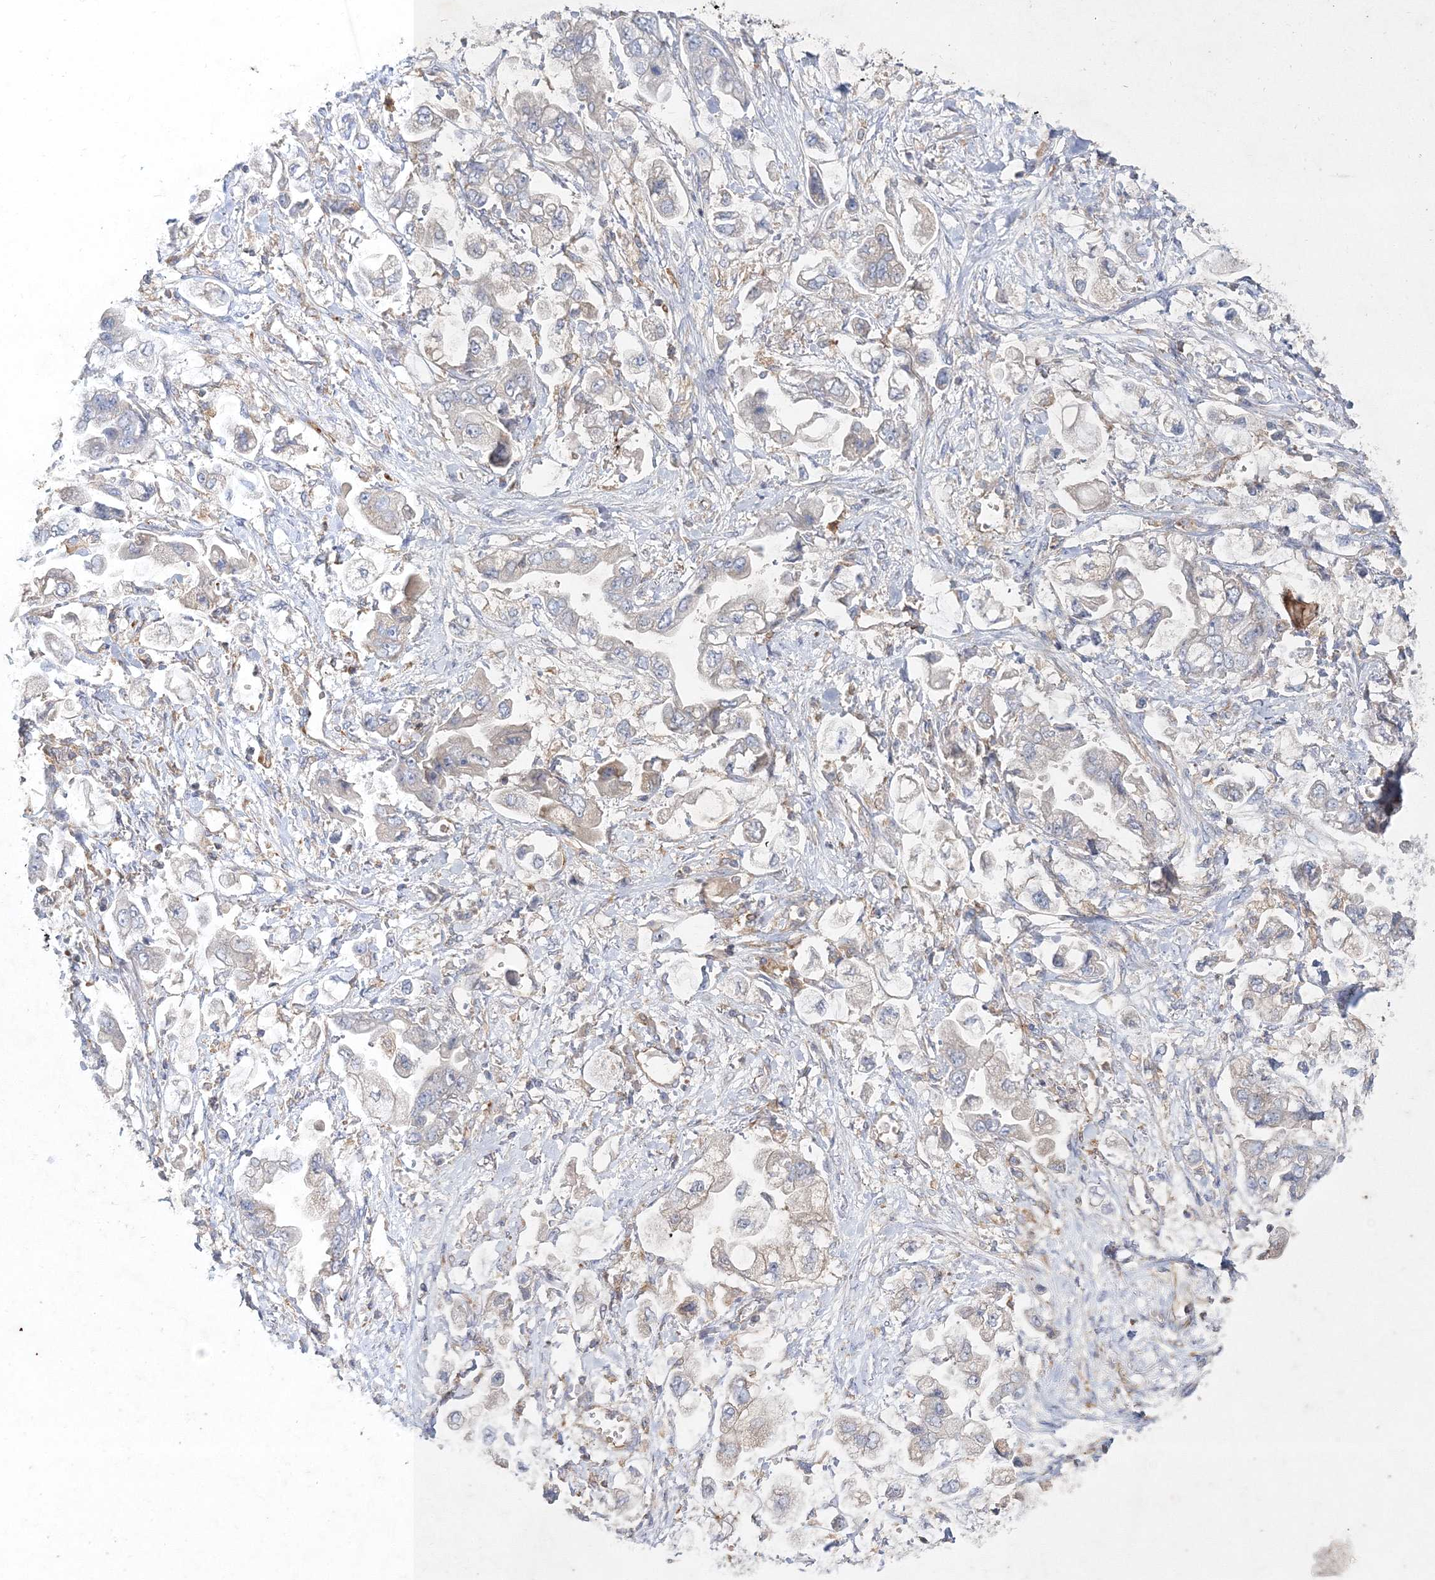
{"staining": {"intensity": "negative", "quantity": "none", "location": "none"}, "tissue": "stomach cancer", "cell_type": "Tumor cells", "image_type": "cancer", "snomed": [{"axis": "morphology", "description": "Adenocarcinoma, NOS"}, {"axis": "topography", "description": "Stomach"}], "caption": "The immunohistochemistry histopathology image has no significant positivity in tumor cells of stomach cancer tissue.", "gene": "WDR37", "patient": {"sex": "male", "age": 62}}